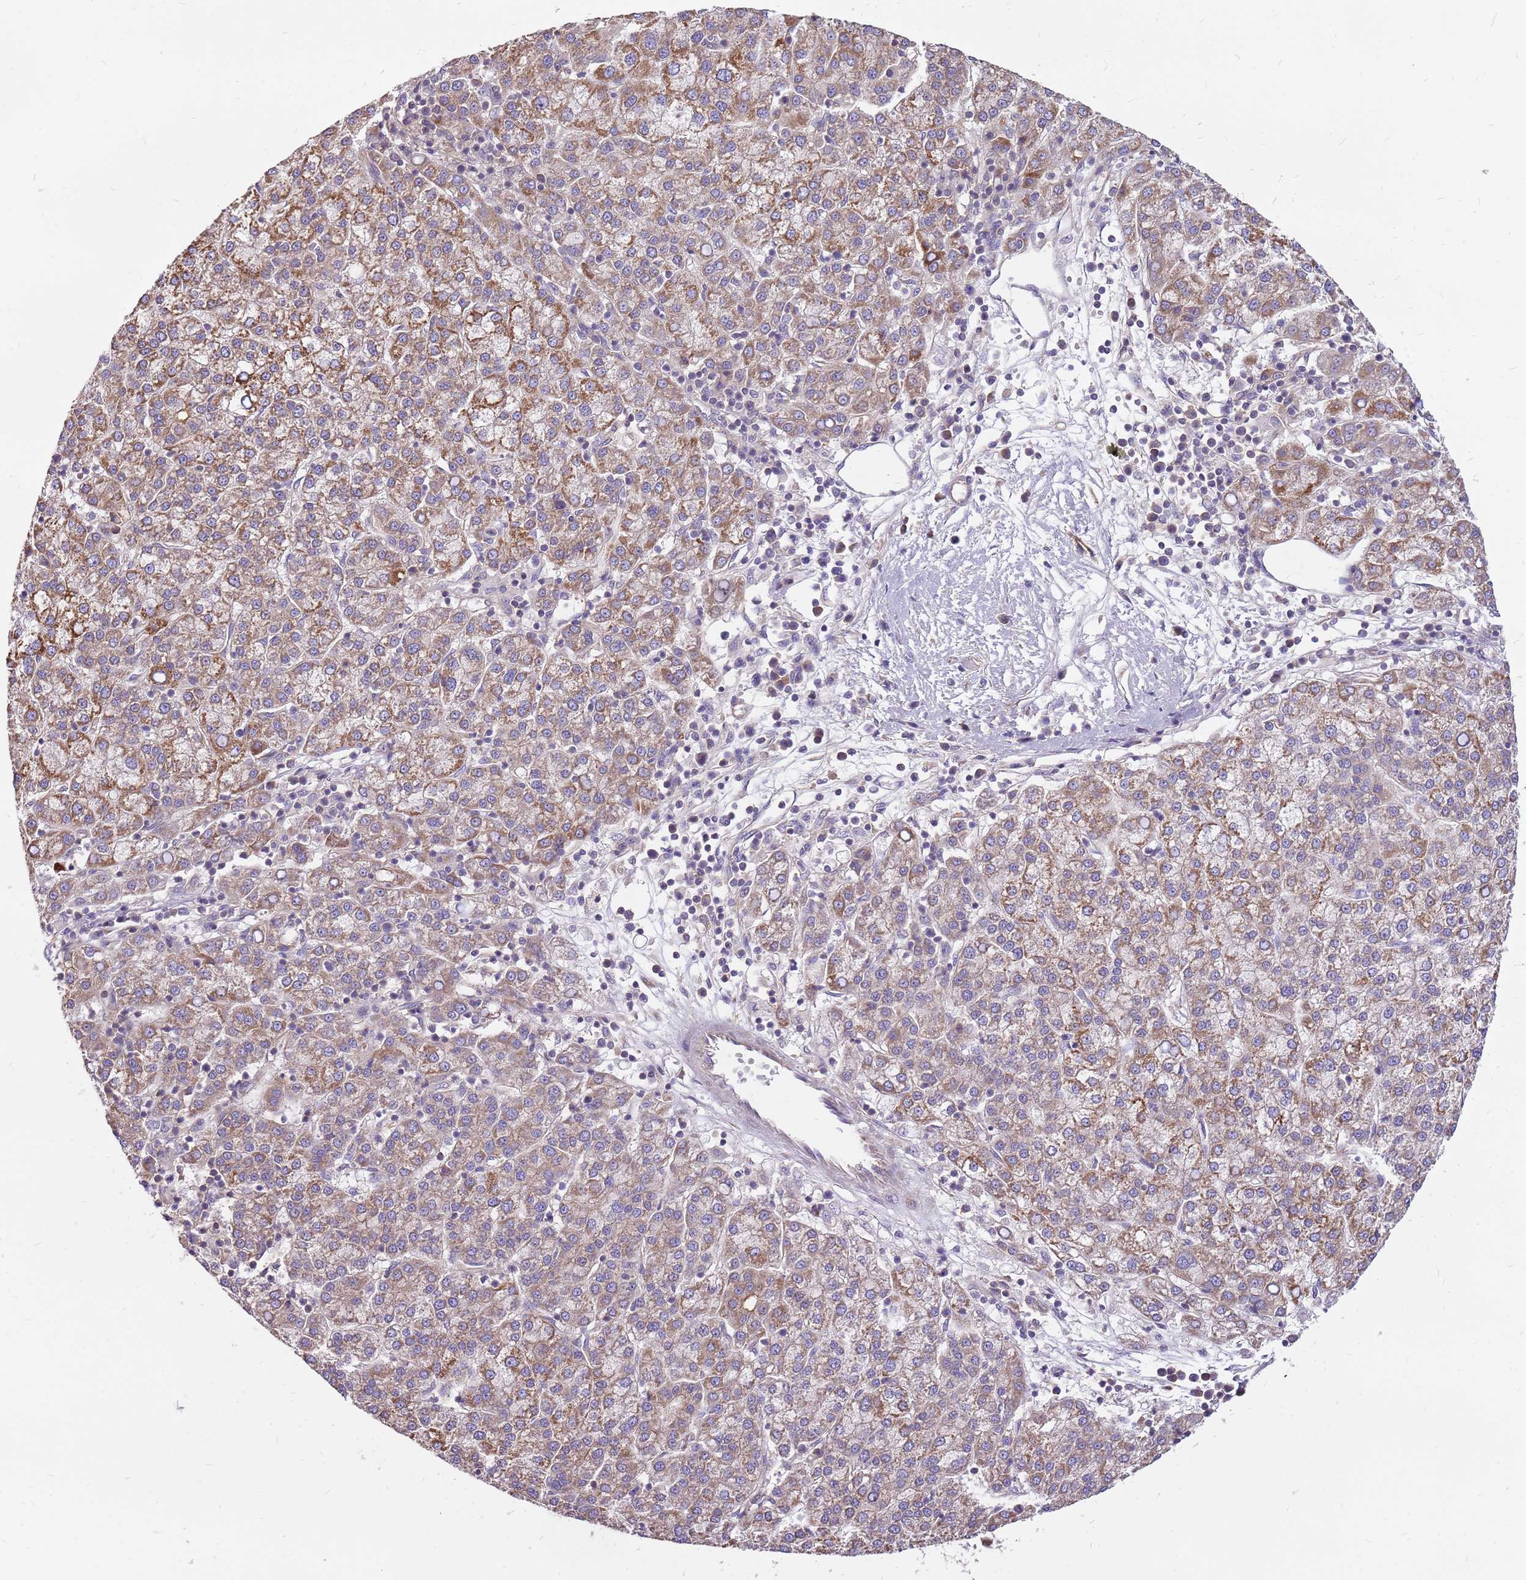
{"staining": {"intensity": "moderate", "quantity": ">75%", "location": "cytoplasmic/membranous"}, "tissue": "liver cancer", "cell_type": "Tumor cells", "image_type": "cancer", "snomed": [{"axis": "morphology", "description": "Carcinoma, Hepatocellular, NOS"}, {"axis": "topography", "description": "Liver"}], "caption": "Liver cancer (hepatocellular carcinoma) stained for a protein (brown) exhibits moderate cytoplasmic/membranous positive expression in about >75% of tumor cells.", "gene": "WASHC4", "patient": {"sex": "female", "age": 58}}